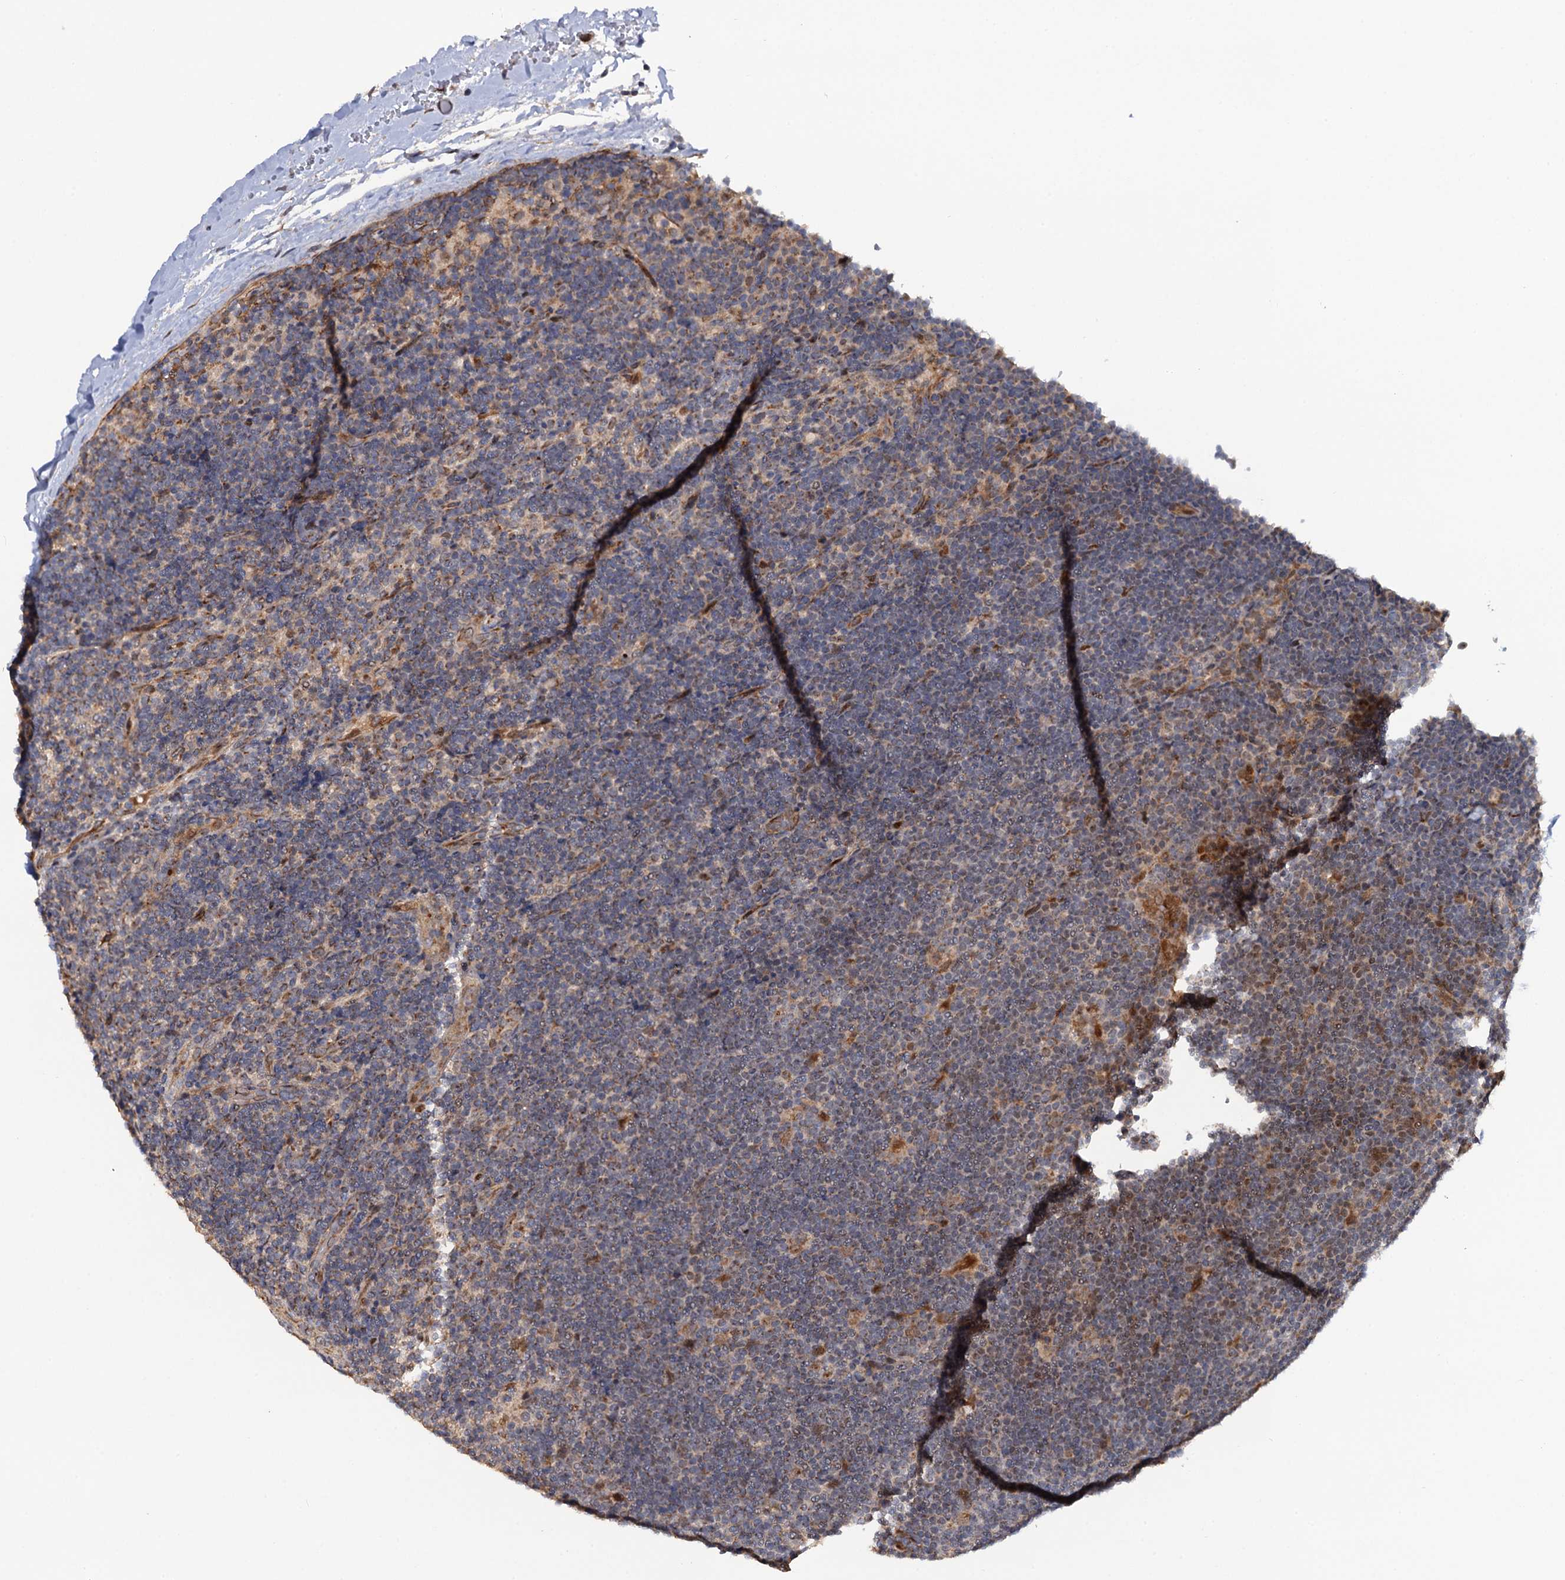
{"staining": {"intensity": "negative", "quantity": "none", "location": "none"}, "tissue": "lymphoma", "cell_type": "Tumor cells", "image_type": "cancer", "snomed": [{"axis": "morphology", "description": "Hodgkin's disease, NOS"}, {"axis": "topography", "description": "Lymph node"}], "caption": "IHC photomicrograph of neoplastic tissue: lymphoma stained with DAB displays no significant protein expression in tumor cells.", "gene": "LRRC63", "patient": {"sex": "female", "age": 57}}